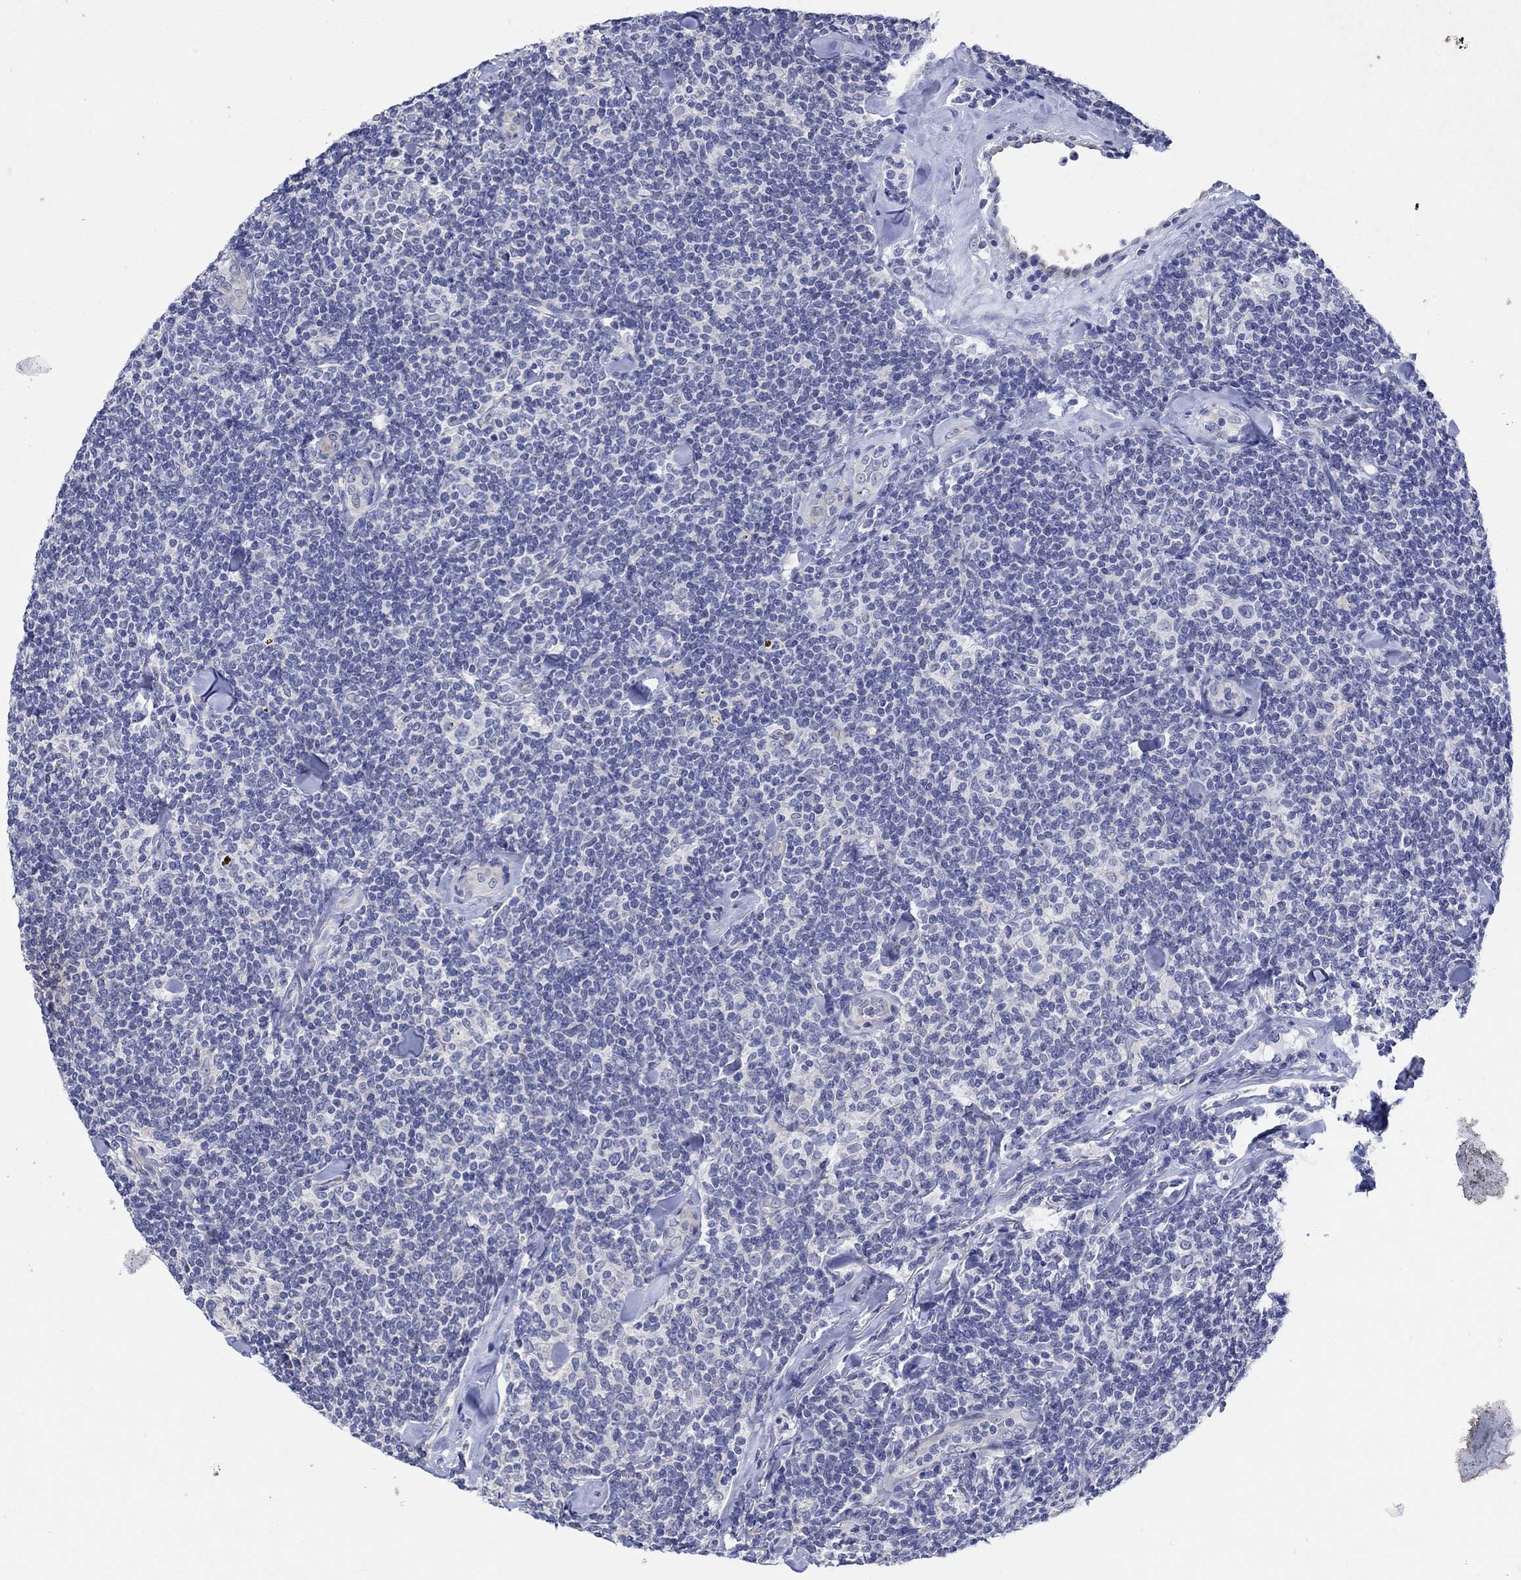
{"staining": {"intensity": "negative", "quantity": "none", "location": "none"}, "tissue": "lymphoma", "cell_type": "Tumor cells", "image_type": "cancer", "snomed": [{"axis": "morphology", "description": "Malignant lymphoma, non-Hodgkin's type, Low grade"}, {"axis": "topography", "description": "Lymph node"}], "caption": "A micrograph of human low-grade malignant lymphoma, non-Hodgkin's type is negative for staining in tumor cells.", "gene": "KRT222", "patient": {"sex": "female", "age": 56}}